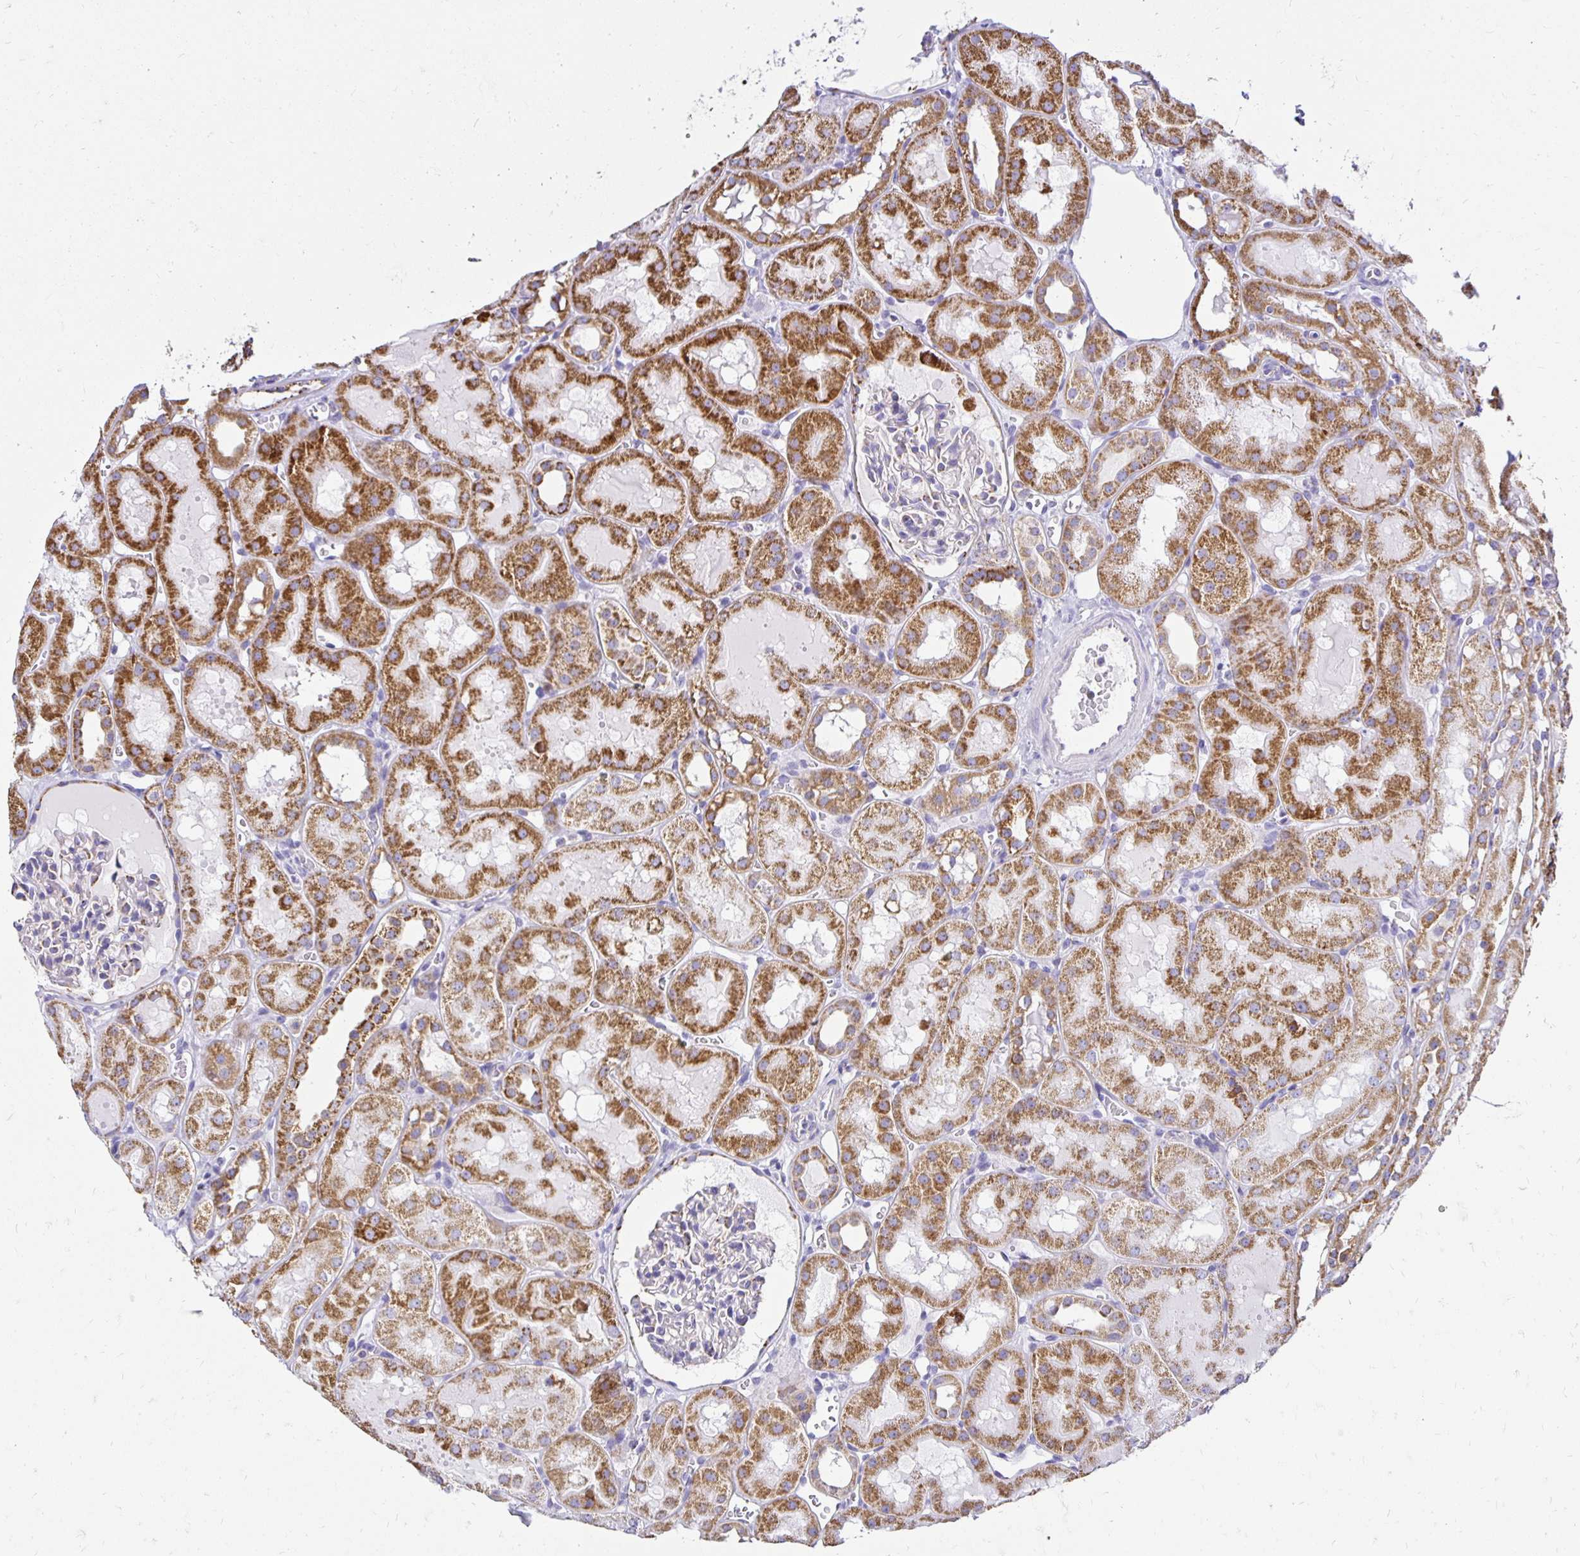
{"staining": {"intensity": "weak", "quantity": "<25%", "location": "cytoplasmic/membranous"}, "tissue": "kidney", "cell_type": "Cells in glomeruli", "image_type": "normal", "snomed": [{"axis": "morphology", "description": "Normal tissue, NOS"}, {"axis": "topography", "description": "Kidney"}, {"axis": "topography", "description": "Urinary bladder"}], "caption": "The immunohistochemistry micrograph has no significant expression in cells in glomeruli of kidney.", "gene": "PLAAT2", "patient": {"sex": "male", "age": 16}}